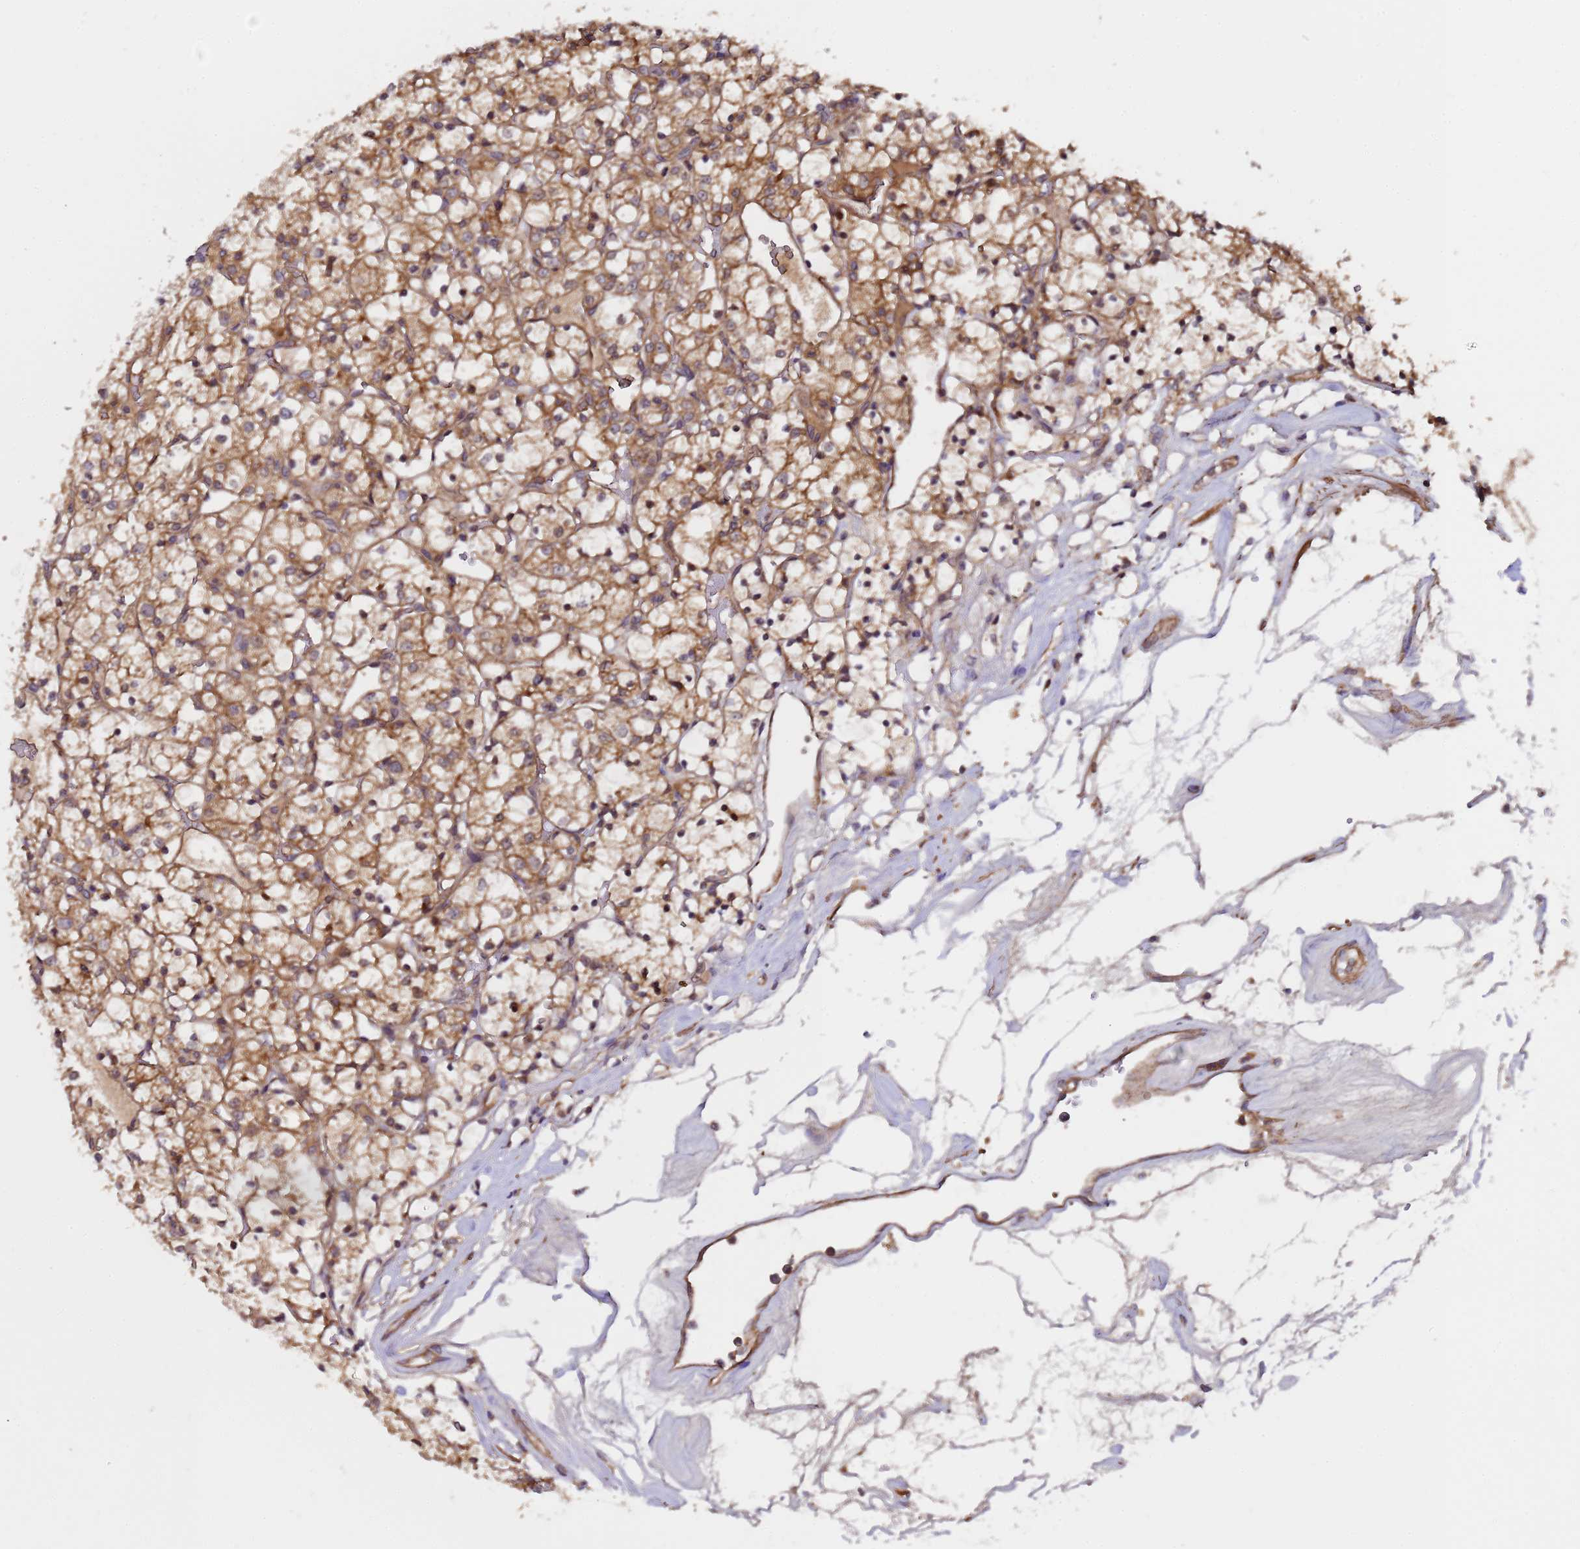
{"staining": {"intensity": "moderate", "quantity": ">75%", "location": "cytoplasmic/membranous"}, "tissue": "renal cancer", "cell_type": "Tumor cells", "image_type": "cancer", "snomed": [{"axis": "morphology", "description": "Adenocarcinoma, NOS"}, {"axis": "topography", "description": "Kidney"}], "caption": "Immunohistochemistry image of human renal adenocarcinoma stained for a protein (brown), which exhibits medium levels of moderate cytoplasmic/membranous positivity in approximately >75% of tumor cells.", "gene": "GSTCD", "patient": {"sex": "female", "age": 69}}